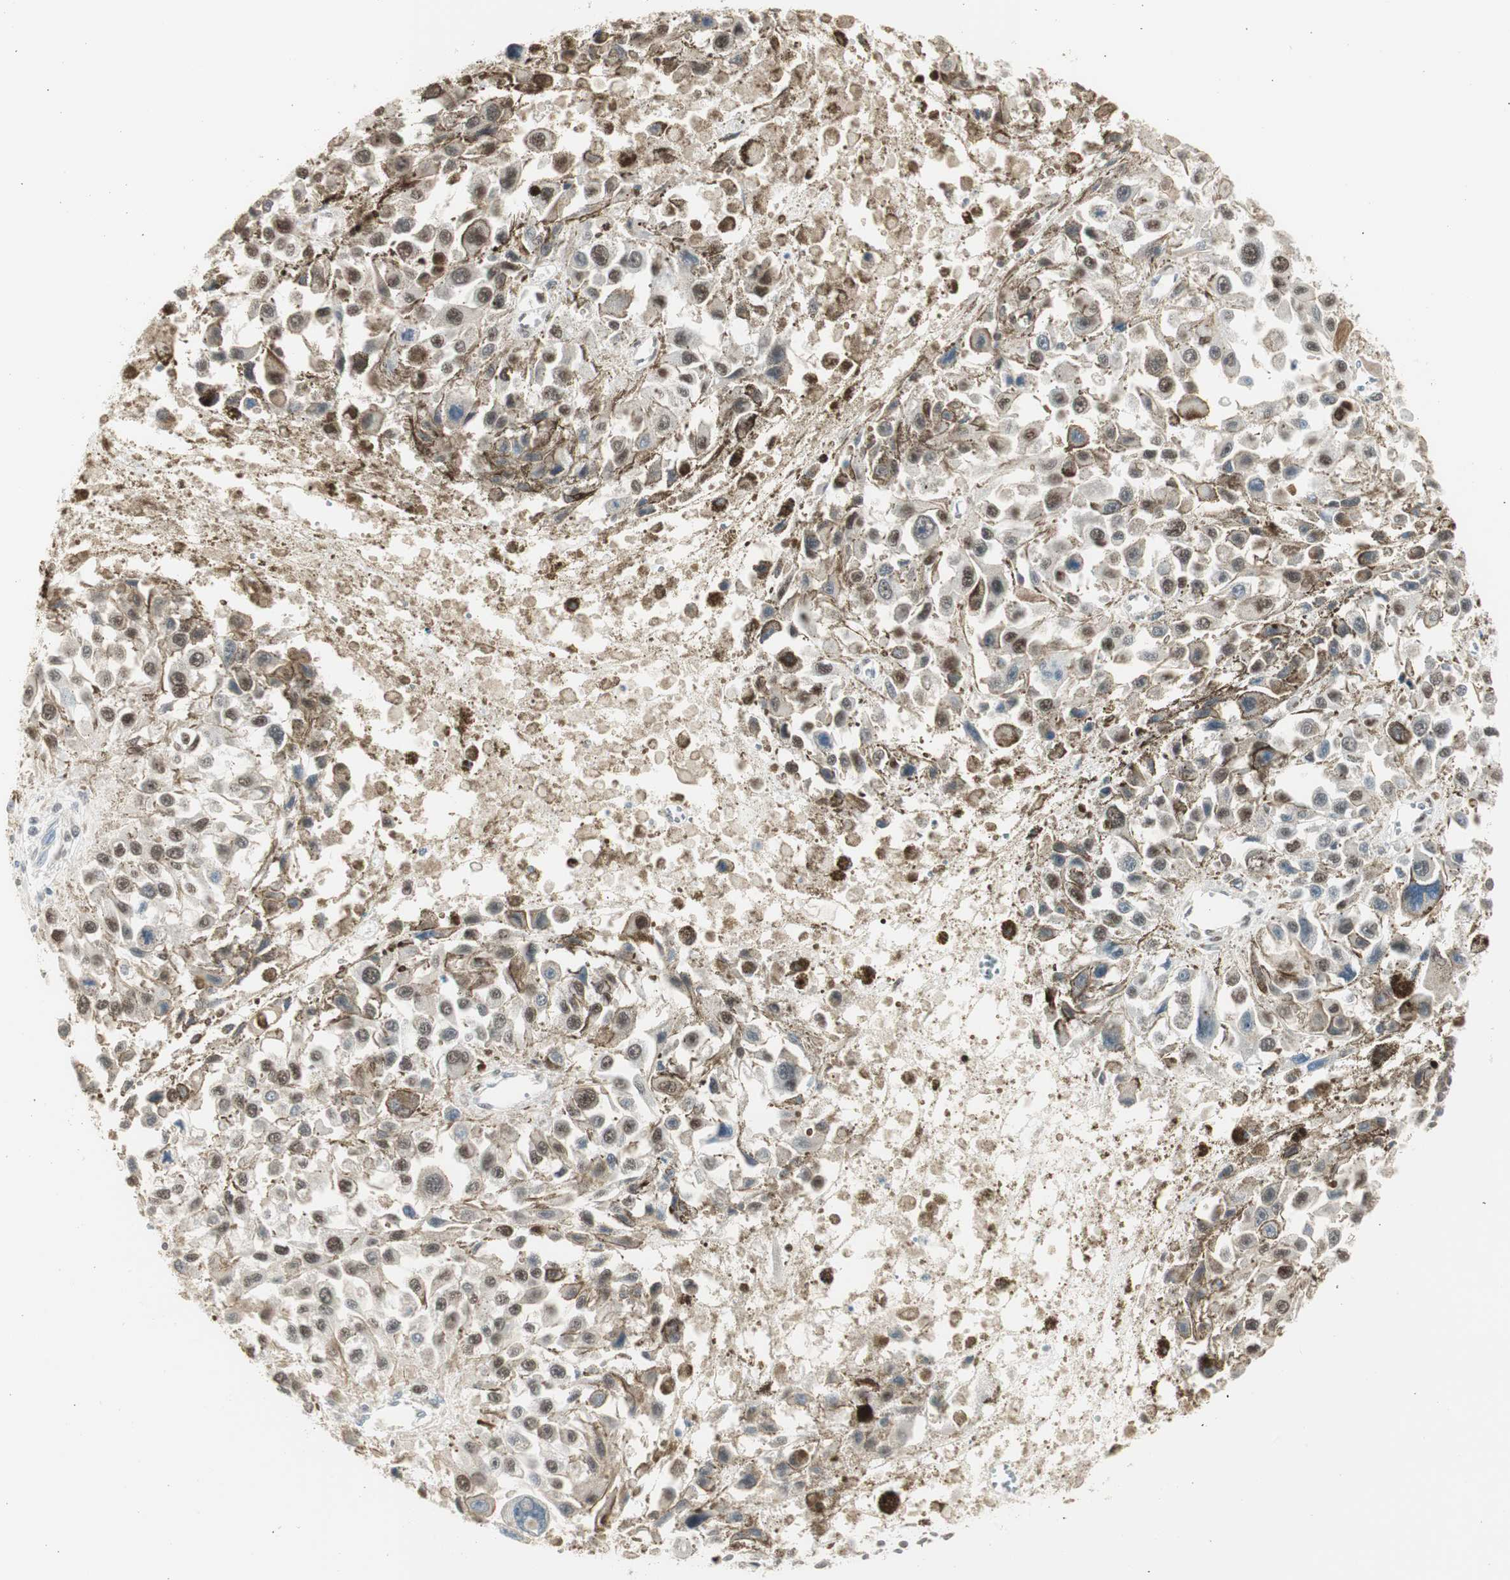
{"staining": {"intensity": "weak", "quantity": "25%-75%", "location": "cytoplasmic/membranous,nuclear"}, "tissue": "melanoma", "cell_type": "Tumor cells", "image_type": "cancer", "snomed": [{"axis": "morphology", "description": "Malignant melanoma, Metastatic site"}, {"axis": "topography", "description": "Lymph node"}], "caption": "Protein expression analysis of malignant melanoma (metastatic site) reveals weak cytoplasmic/membranous and nuclear positivity in approximately 25%-75% of tumor cells.", "gene": "LONP2", "patient": {"sex": "male", "age": 59}}